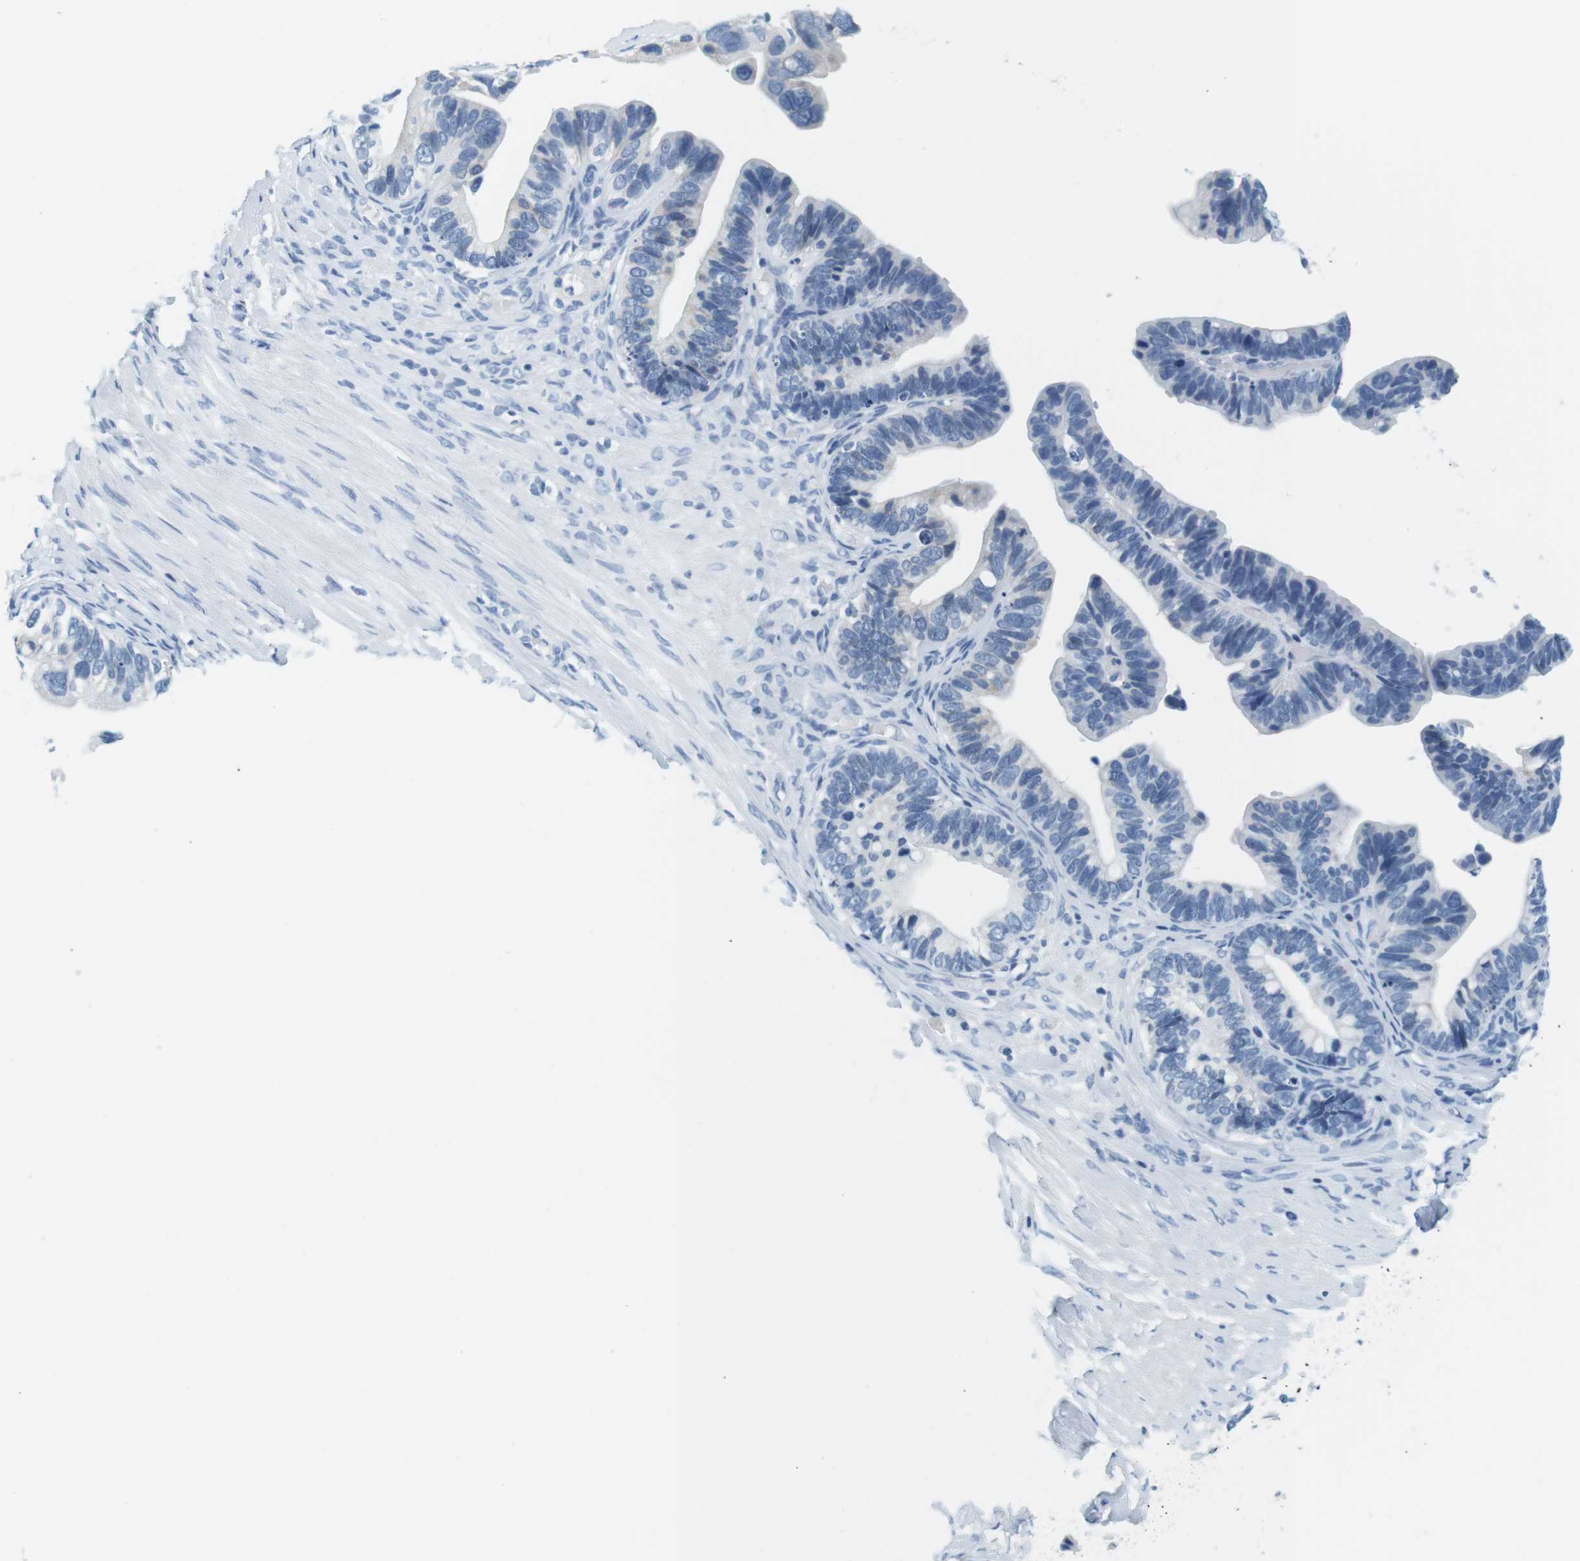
{"staining": {"intensity": "negative", "quantity": "none", "location": "none"}, "tissue": "ovarian cancer", "cell_type": "Tumor cells", "image_type": "cancer", "snomed": [{"axis": "morphology", "description": "Cystadenocarcinoma, serous, NOS"}, {"axis": "topography", "description": "Ovary"}], "caption": "There is no significant expression in tumor cells of ovarian serous cystadenocarcinoma.", "gene": "CYP2C9", "patient": {"sex": "female", "age": 56}}